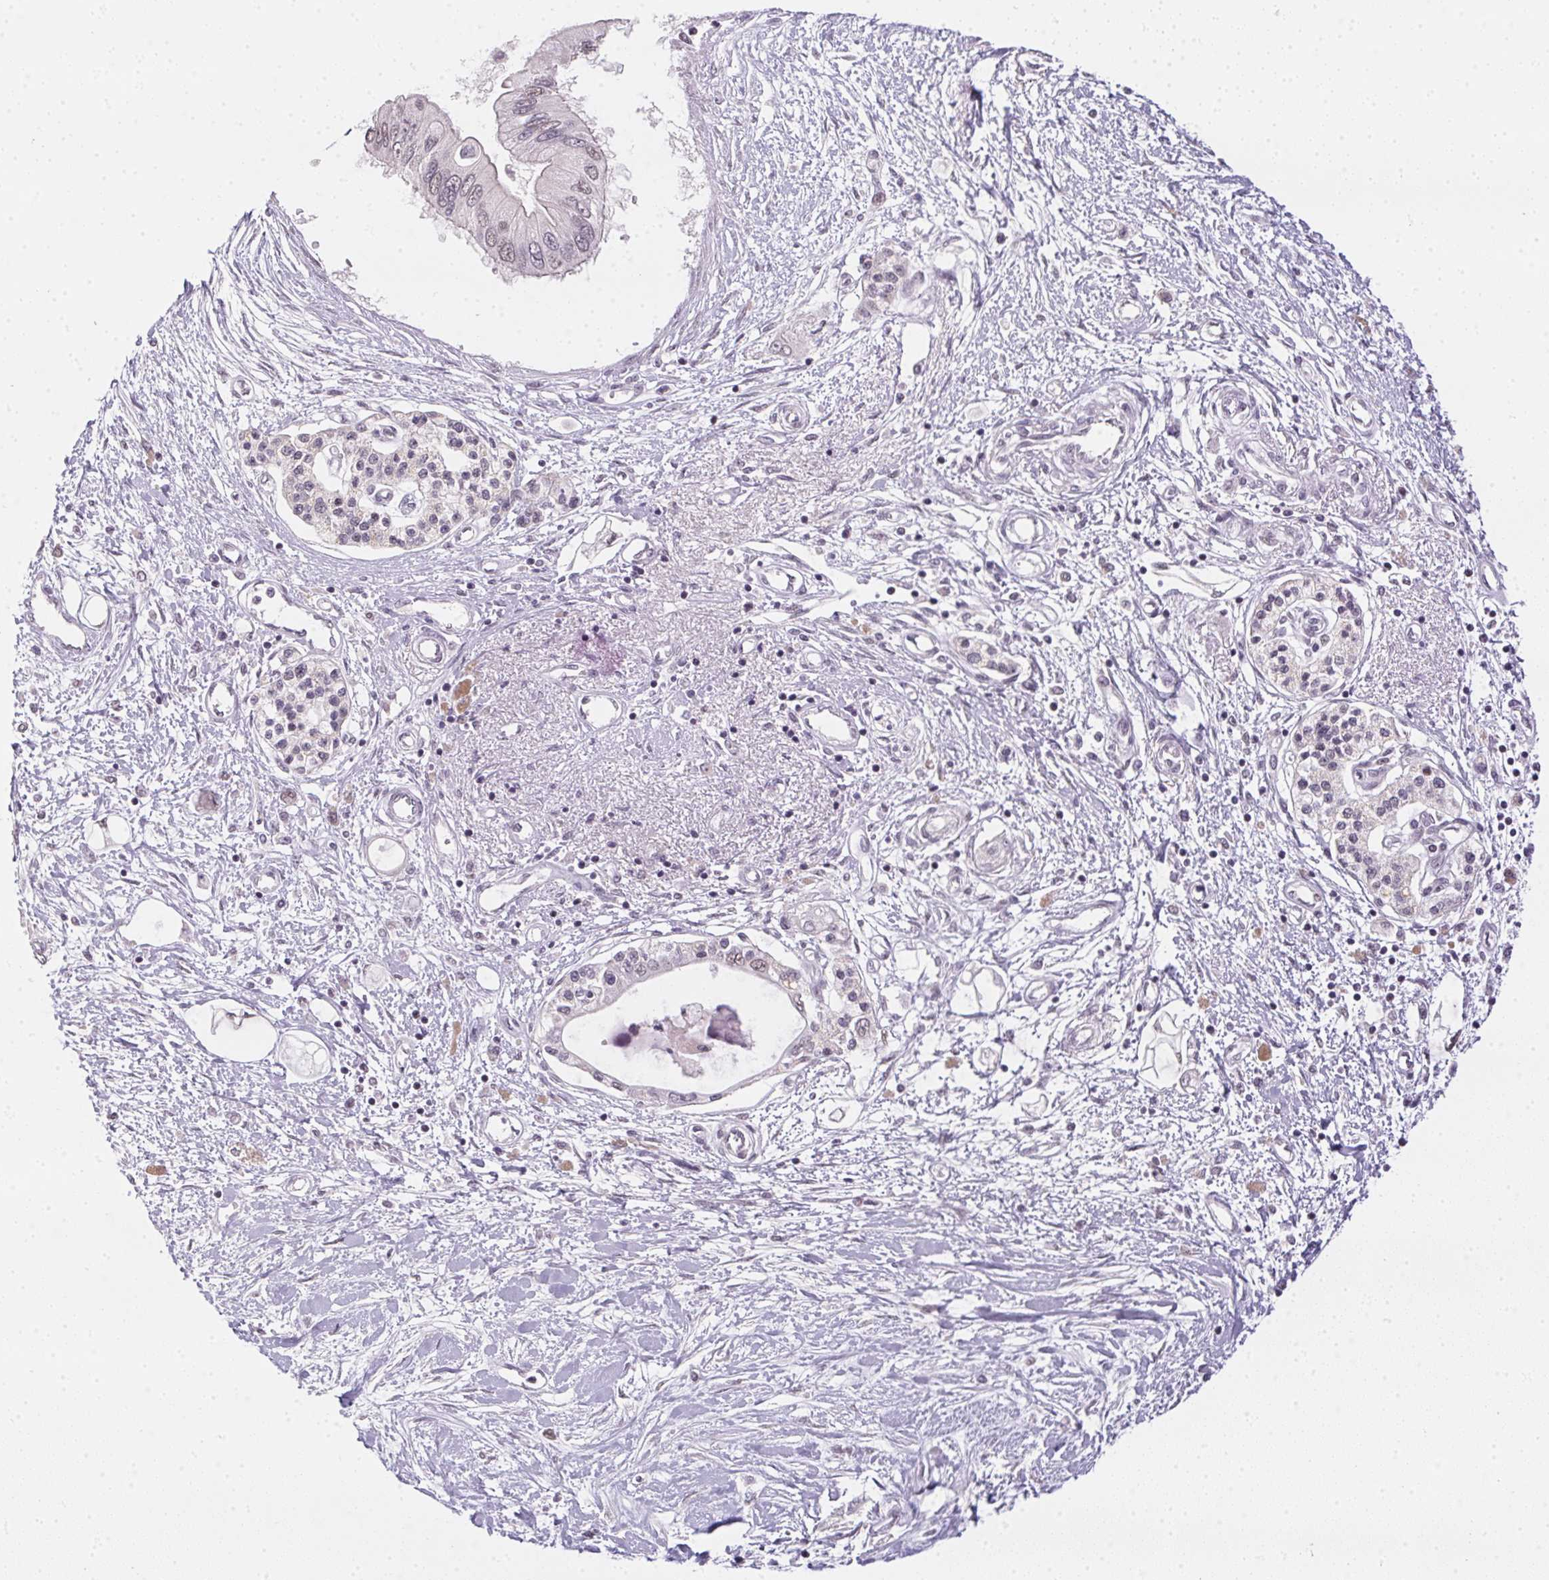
{"staining": {"intensity": "negative", "quantity": "none", "location": "none"}, "tissue": "pancreatic cancer", "cell_type": "Tumor cells", "image_type": "cancer", "snomed": [{"axis": "morphology", "description": "Adenocarcinoma, NOS"}, {"axis": "topography", "description": "Pancreas"}], "caption": "IHC micrograph of human pancreatic cancer stained for a protein (brown), which displays no expression in tumor cells. (Stains: DAB (3,3'-diaminobenzidine) IHC with hematoxylin counter stain, Microscopy: brightfield microscopy at high magnification).", "gene": "KDM4D", "patient": {"sex": "female", "age": 77}}